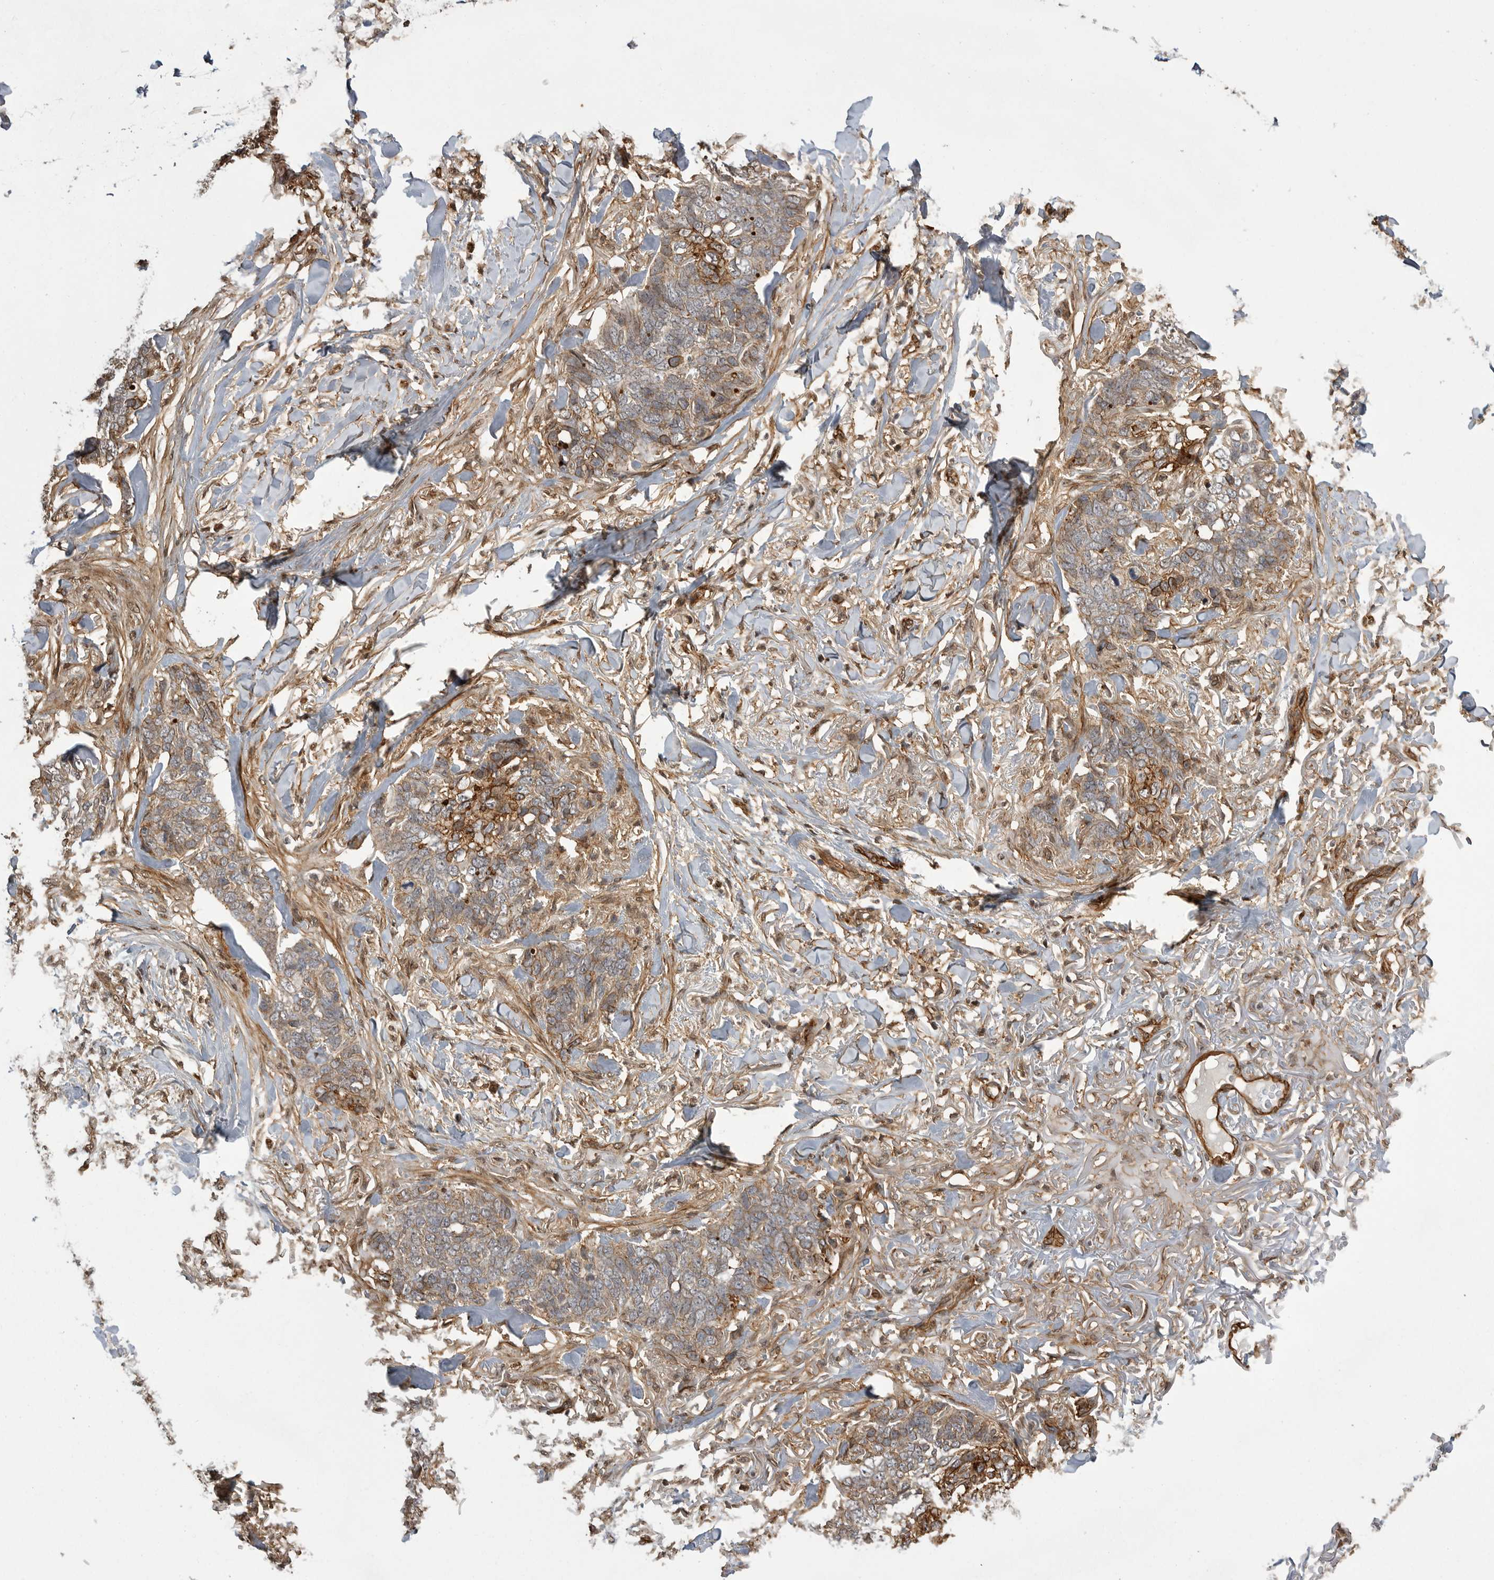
{"staining": {"intensity": "moderate", "quantity": ">75%", "location": "cytoplasmic/membranous"}, "tissue": "skin cancer", "cell_type": "Tumor cells", "image_type": "cancer", "snomed": [{"axis": "morphology", "description": "Normal tissue, NOS"}, {"axis": "morphology", "description": "Basal cell carcinoma"}, {"axis": "topography", "description": "Skin"}], "caption": "Brown immunohistochemical staining in human skin cancer (basal cell carcinoma) displays moderate cytoplasmic/membranous staining in about >75% of tumor cells.", "gene": "NECTIN1", "patient": {"sex": "male", "age": 77}}